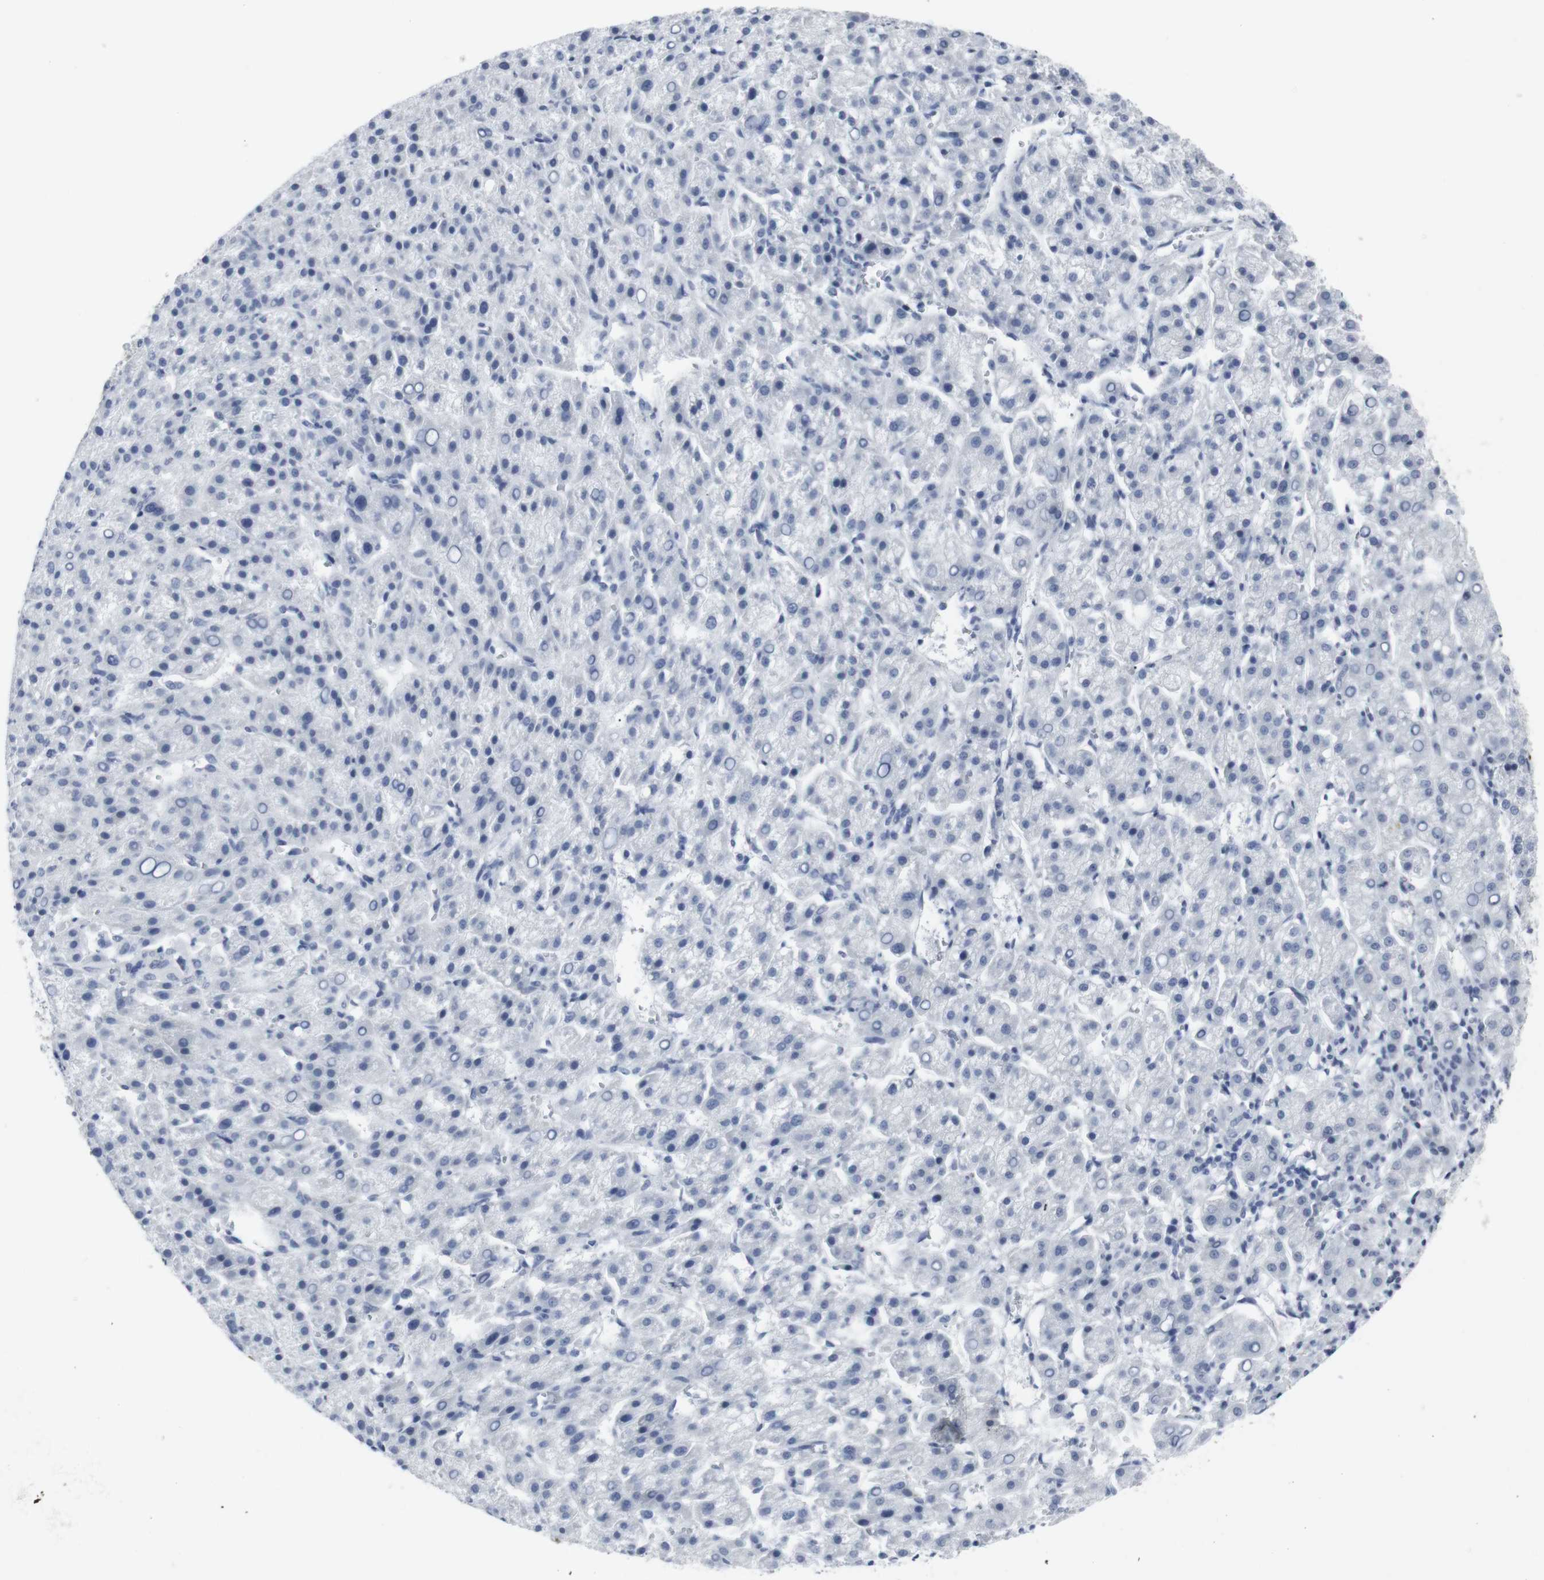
{"staining": {"intensity": "negative", "quantity": "none", "location": "none"}, "tissue": "liver cancer", "cell_type": "Tumor cells", "image_type": "cancer", "snomed": [{"axis": "morphology", "description": "Carcinoma, Hepatocellular, NOS"}, {"axis": "topography", "description": "Liver"}], "caption": "Image shows no protein expression in tumor cells of liver hepatocellular carcinoma tissue.", "gene": "GEMIN2", "patient": {"sex": "female", "age": 58}}